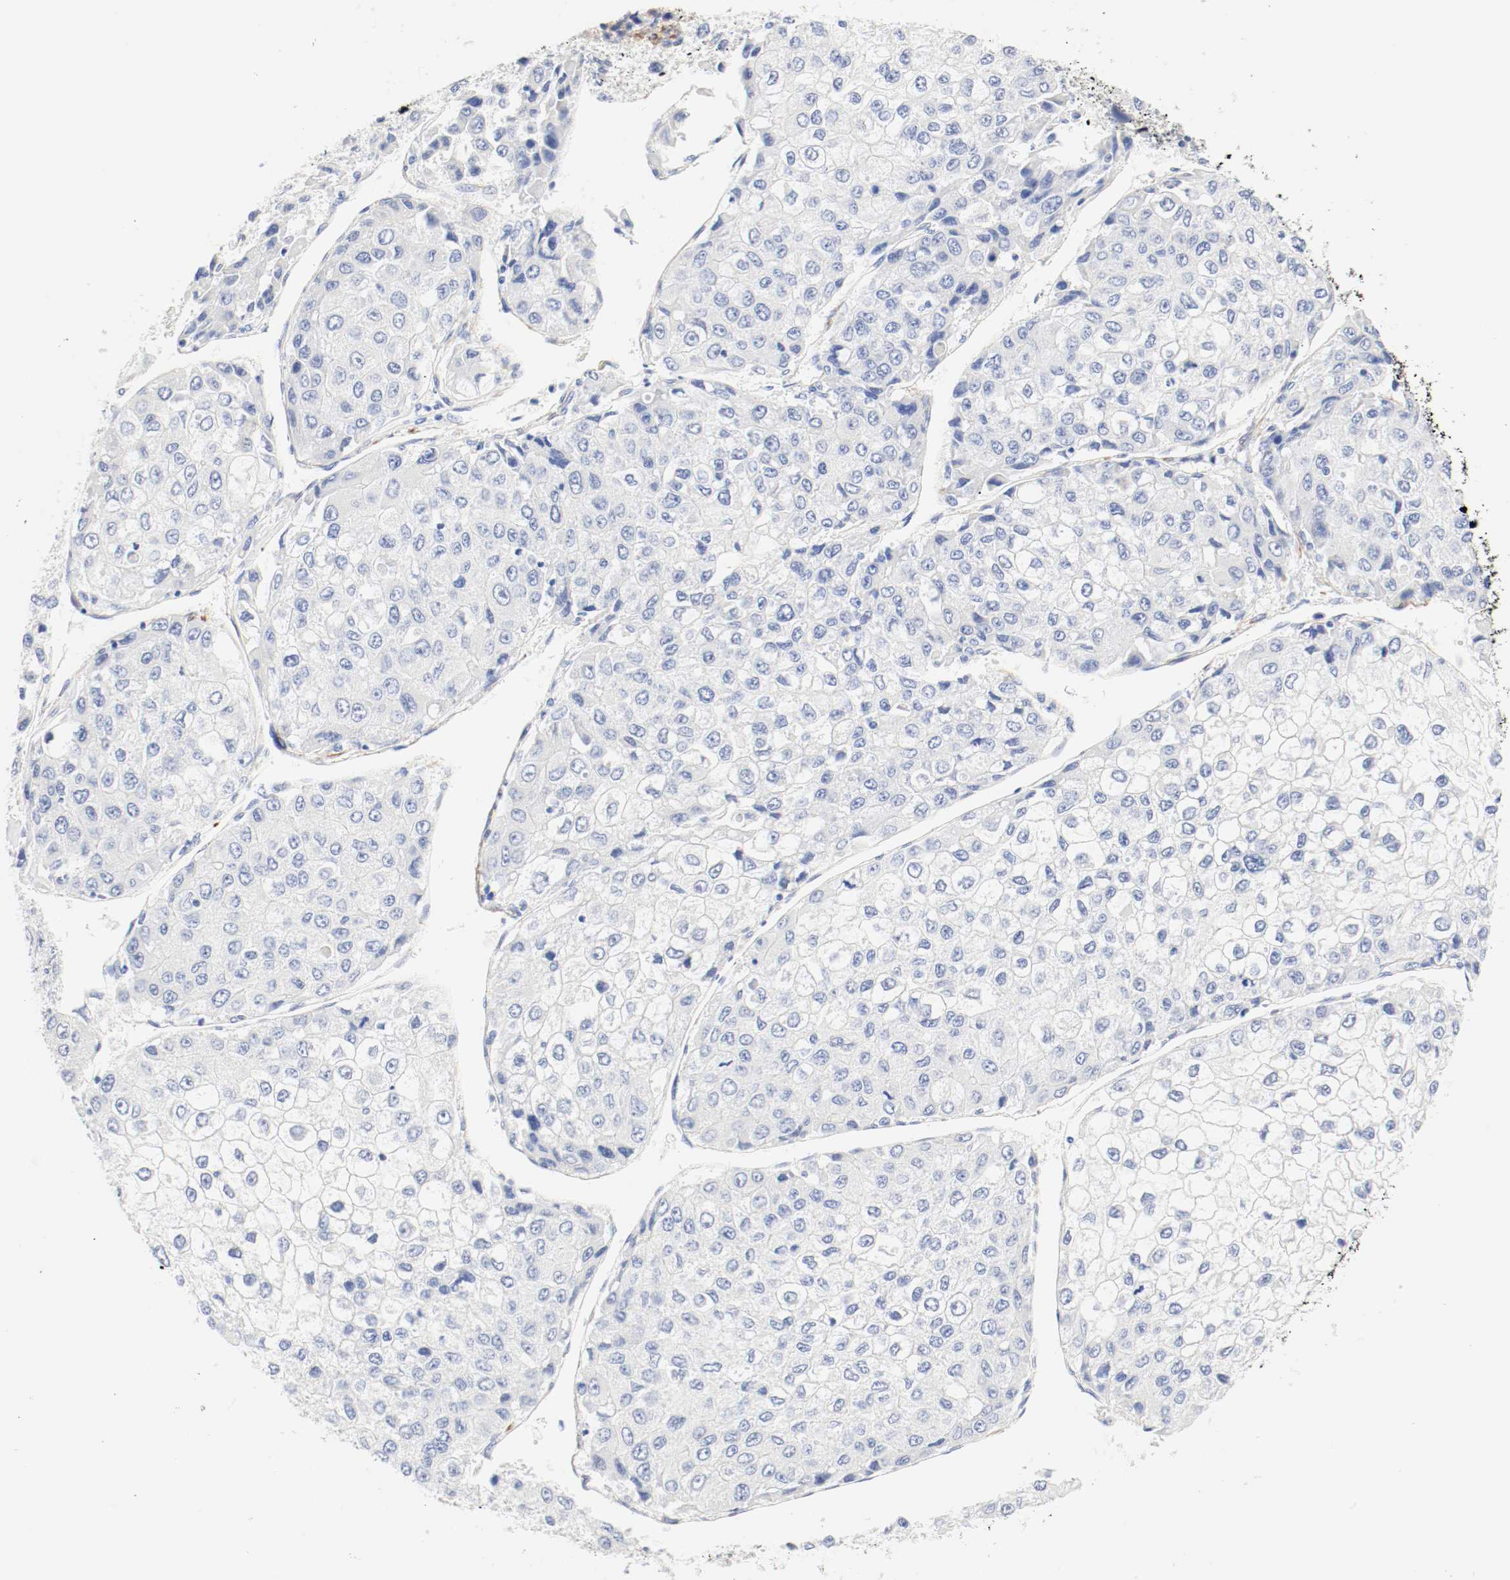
{"staining": {"intensity": "negative", "quantity": "none", "location": "none"}, "tissue": "liver cancer", "cell_type": "Tumor cells", "image_type": "cancer", "snomed": [{"axis": "morphology", "description": "Carcinoma, Hepatocellular, NOS"}, {"axis": "topography", "description": "Liver"}], "caption": "Liver cancer (hepatocellular carcinoma) stained for a protein using immunohistochemistry demonstrates no staining tumor cells.", "gene": "GIT1", "patient": {"sex": "female", "age": 66}}